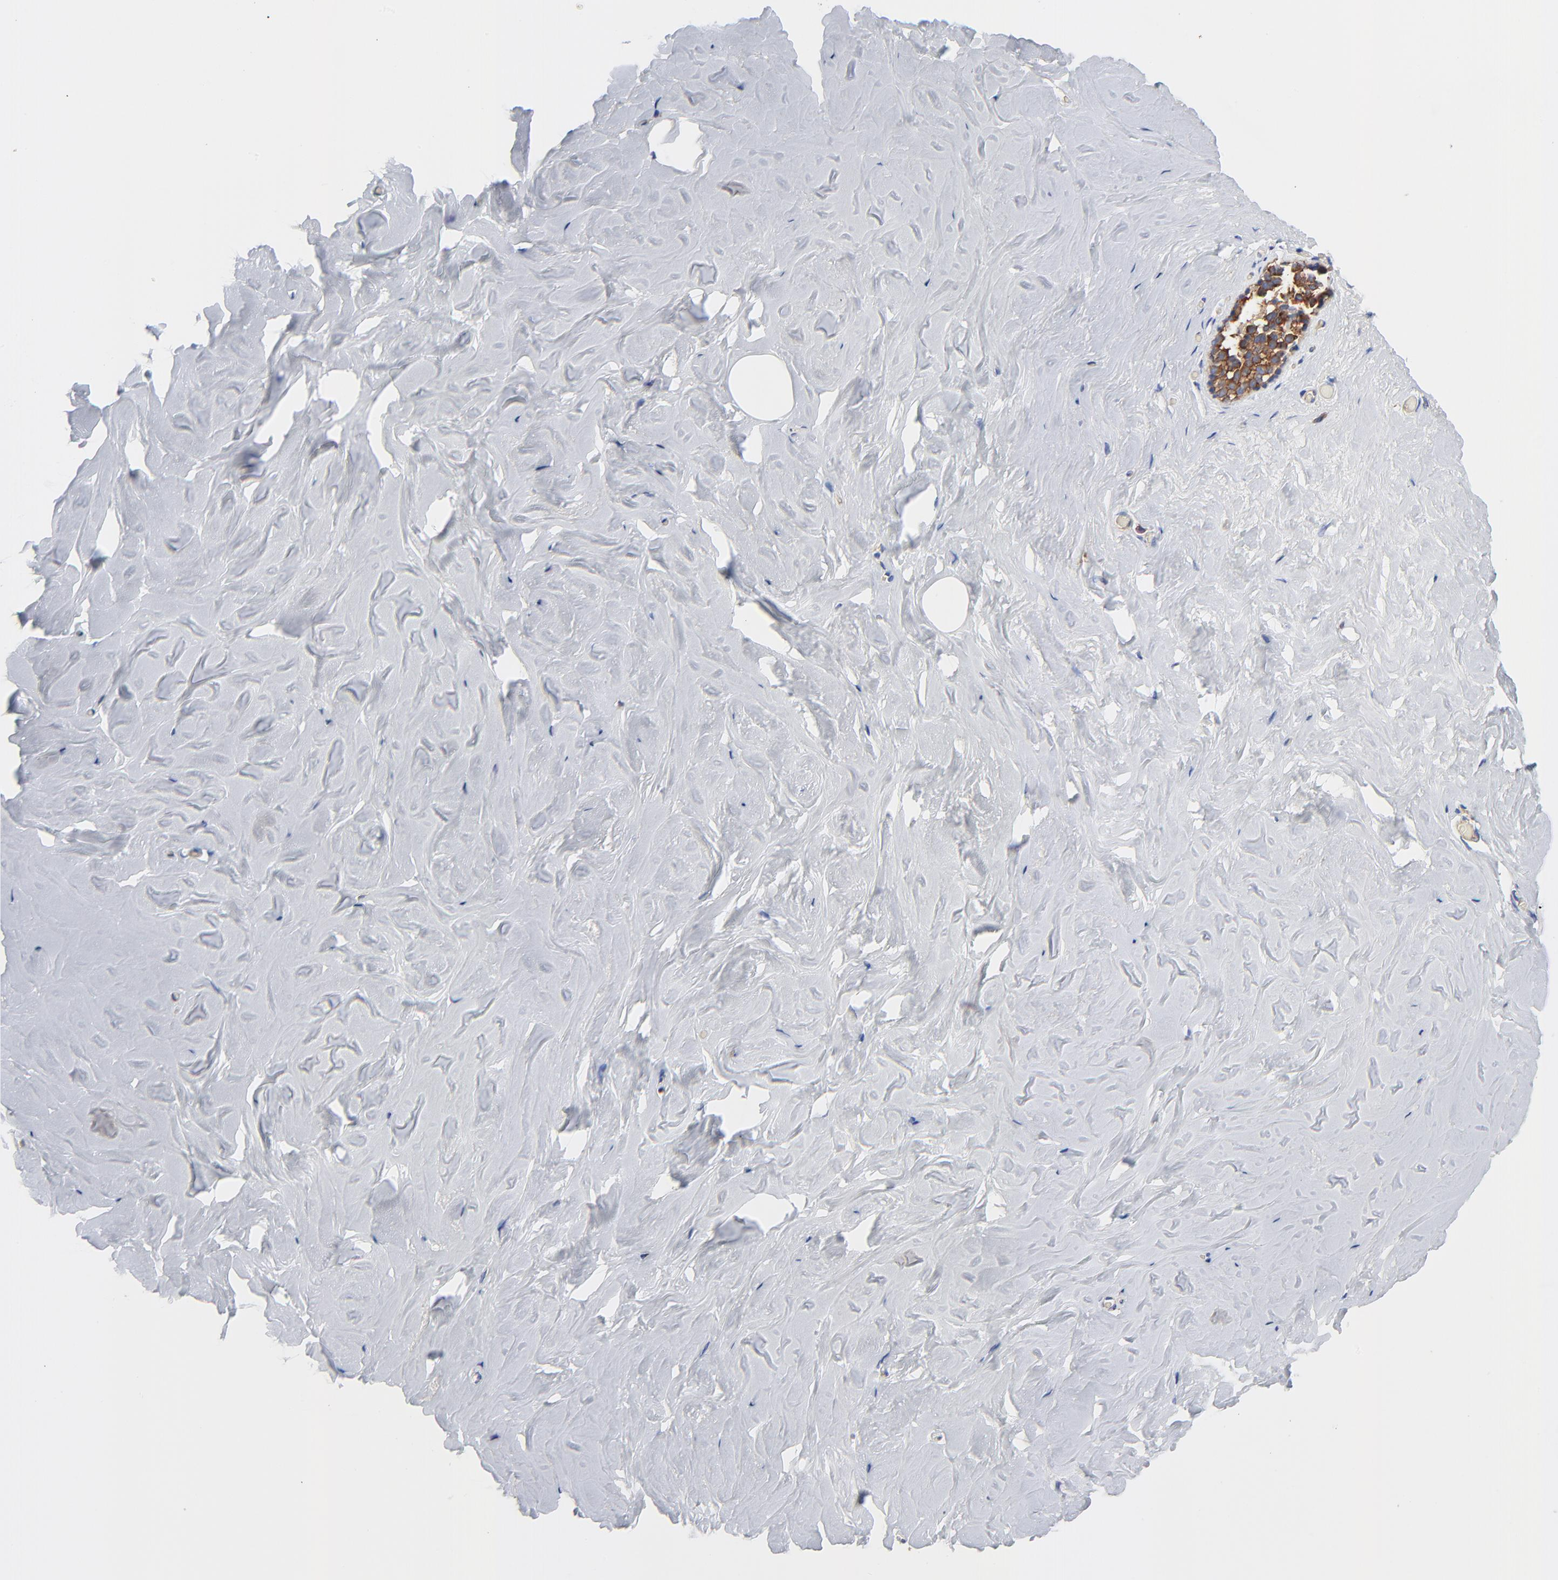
{"staining": {"intensity": "negative", "quantity": "none", "location": "none"}, "tissue": "breast", "cell_type": "Adipocytes", "image_type": "normal", "snomed": [{"axis": "morphology", "description": "Normal tissue, NOS"}, {"axis": "topography", "description": "Breast"}], "caption": "The histopathology image shows no staining of adipocytes in normal breast.", "gene": "CD2AP", "patient": {"sex": "female", "age": 75}}